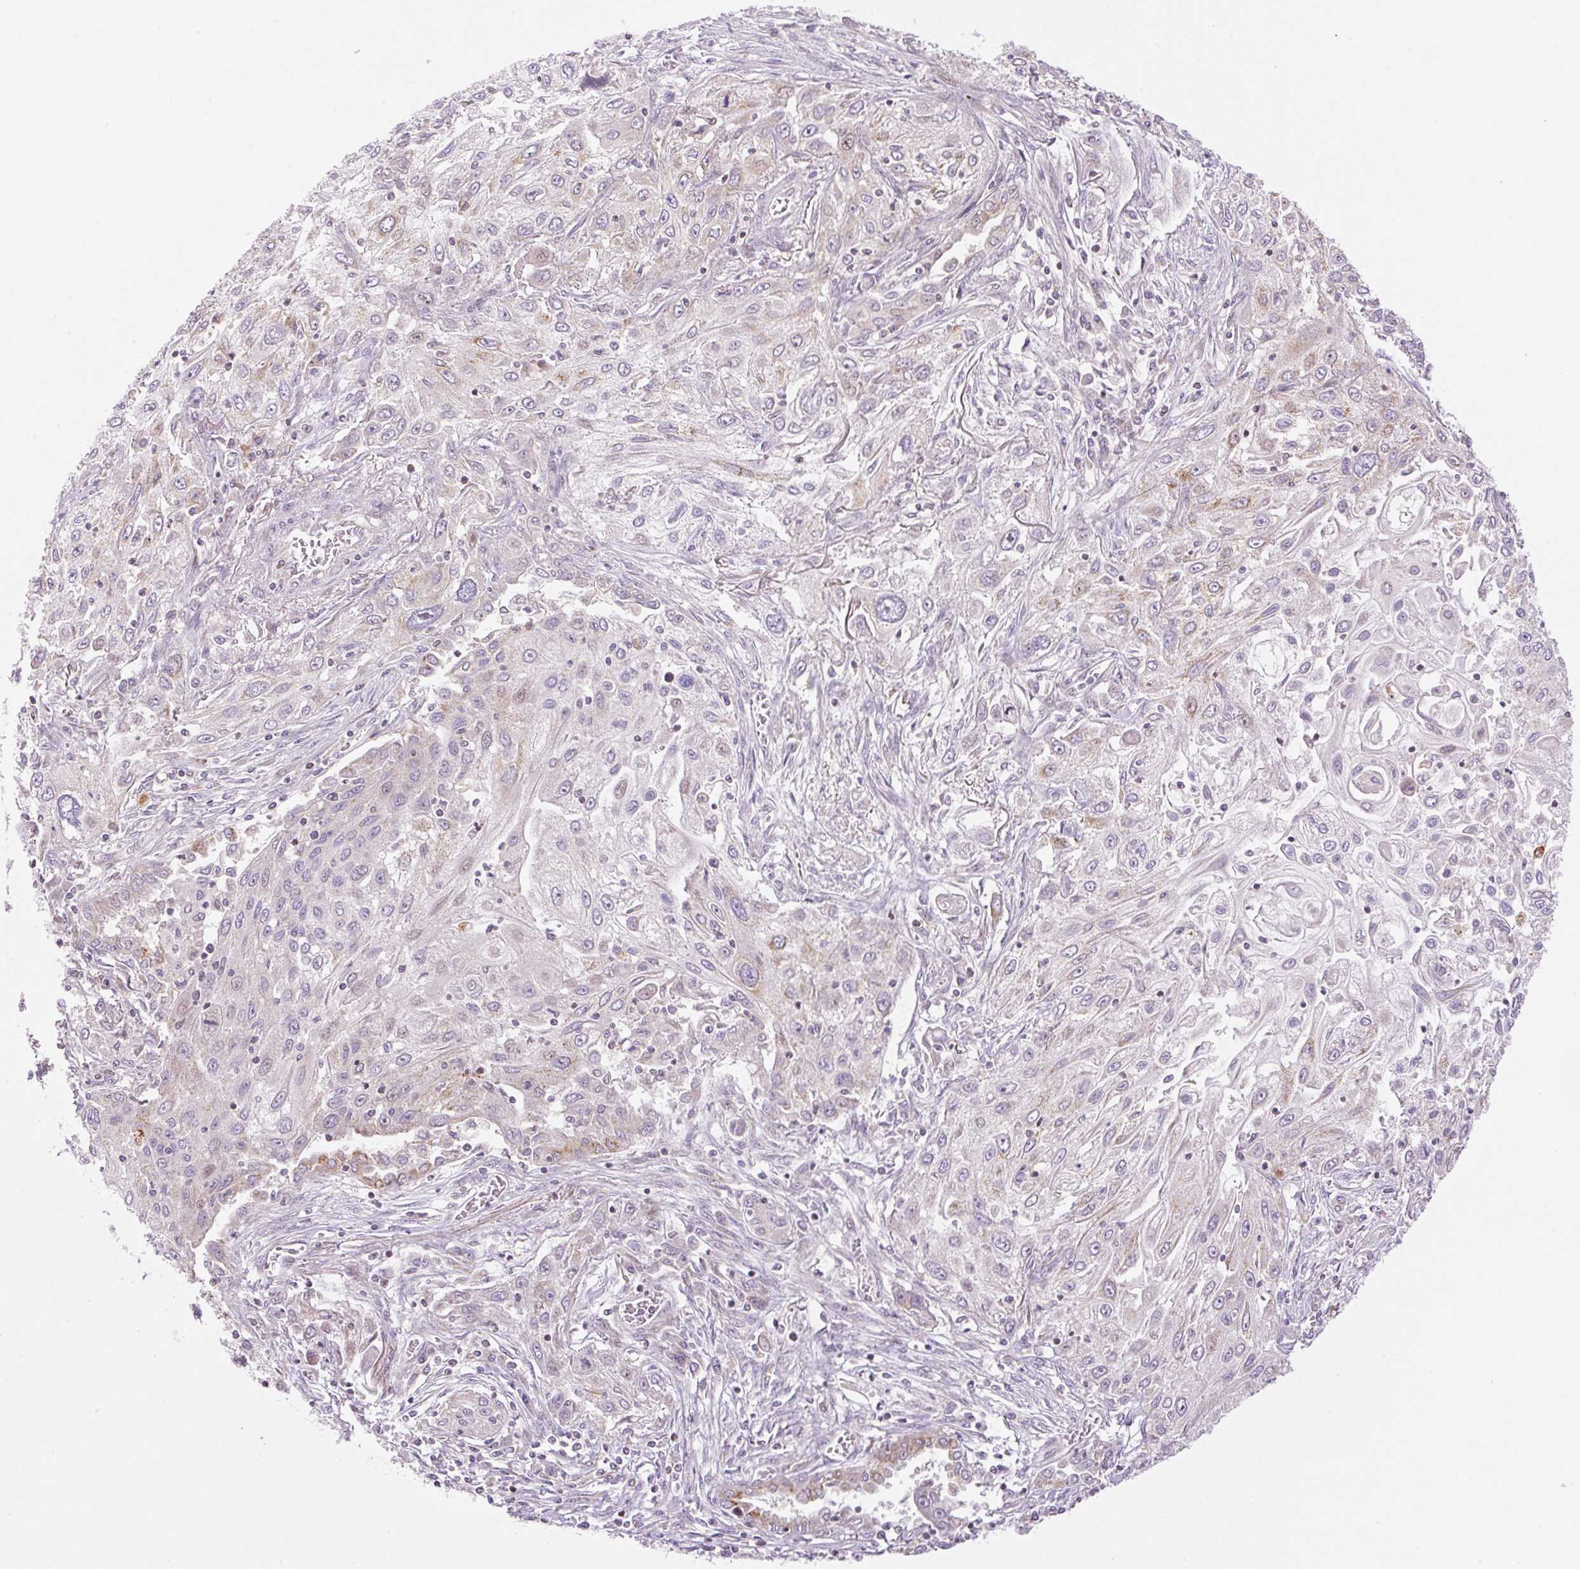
{"staining": {"intensity": "weak", "quantity": "<25%", "location": "cytoplasmic/membranous"}, "tissue": "lung cancer", "cell_type": "Tumor cells", "image_type": "cancer", "snomed": [{"axis": "morphology", "description": "Squamous cell carcinoma, NOS"}, {"axis": "topography", "description": "Lung"}], "caption": "Tumor cells show no significant protein expression in lung squamous cell carcinoma.", "gene": "ZNF394", "patient": {"sex": "female", "age": 69}}